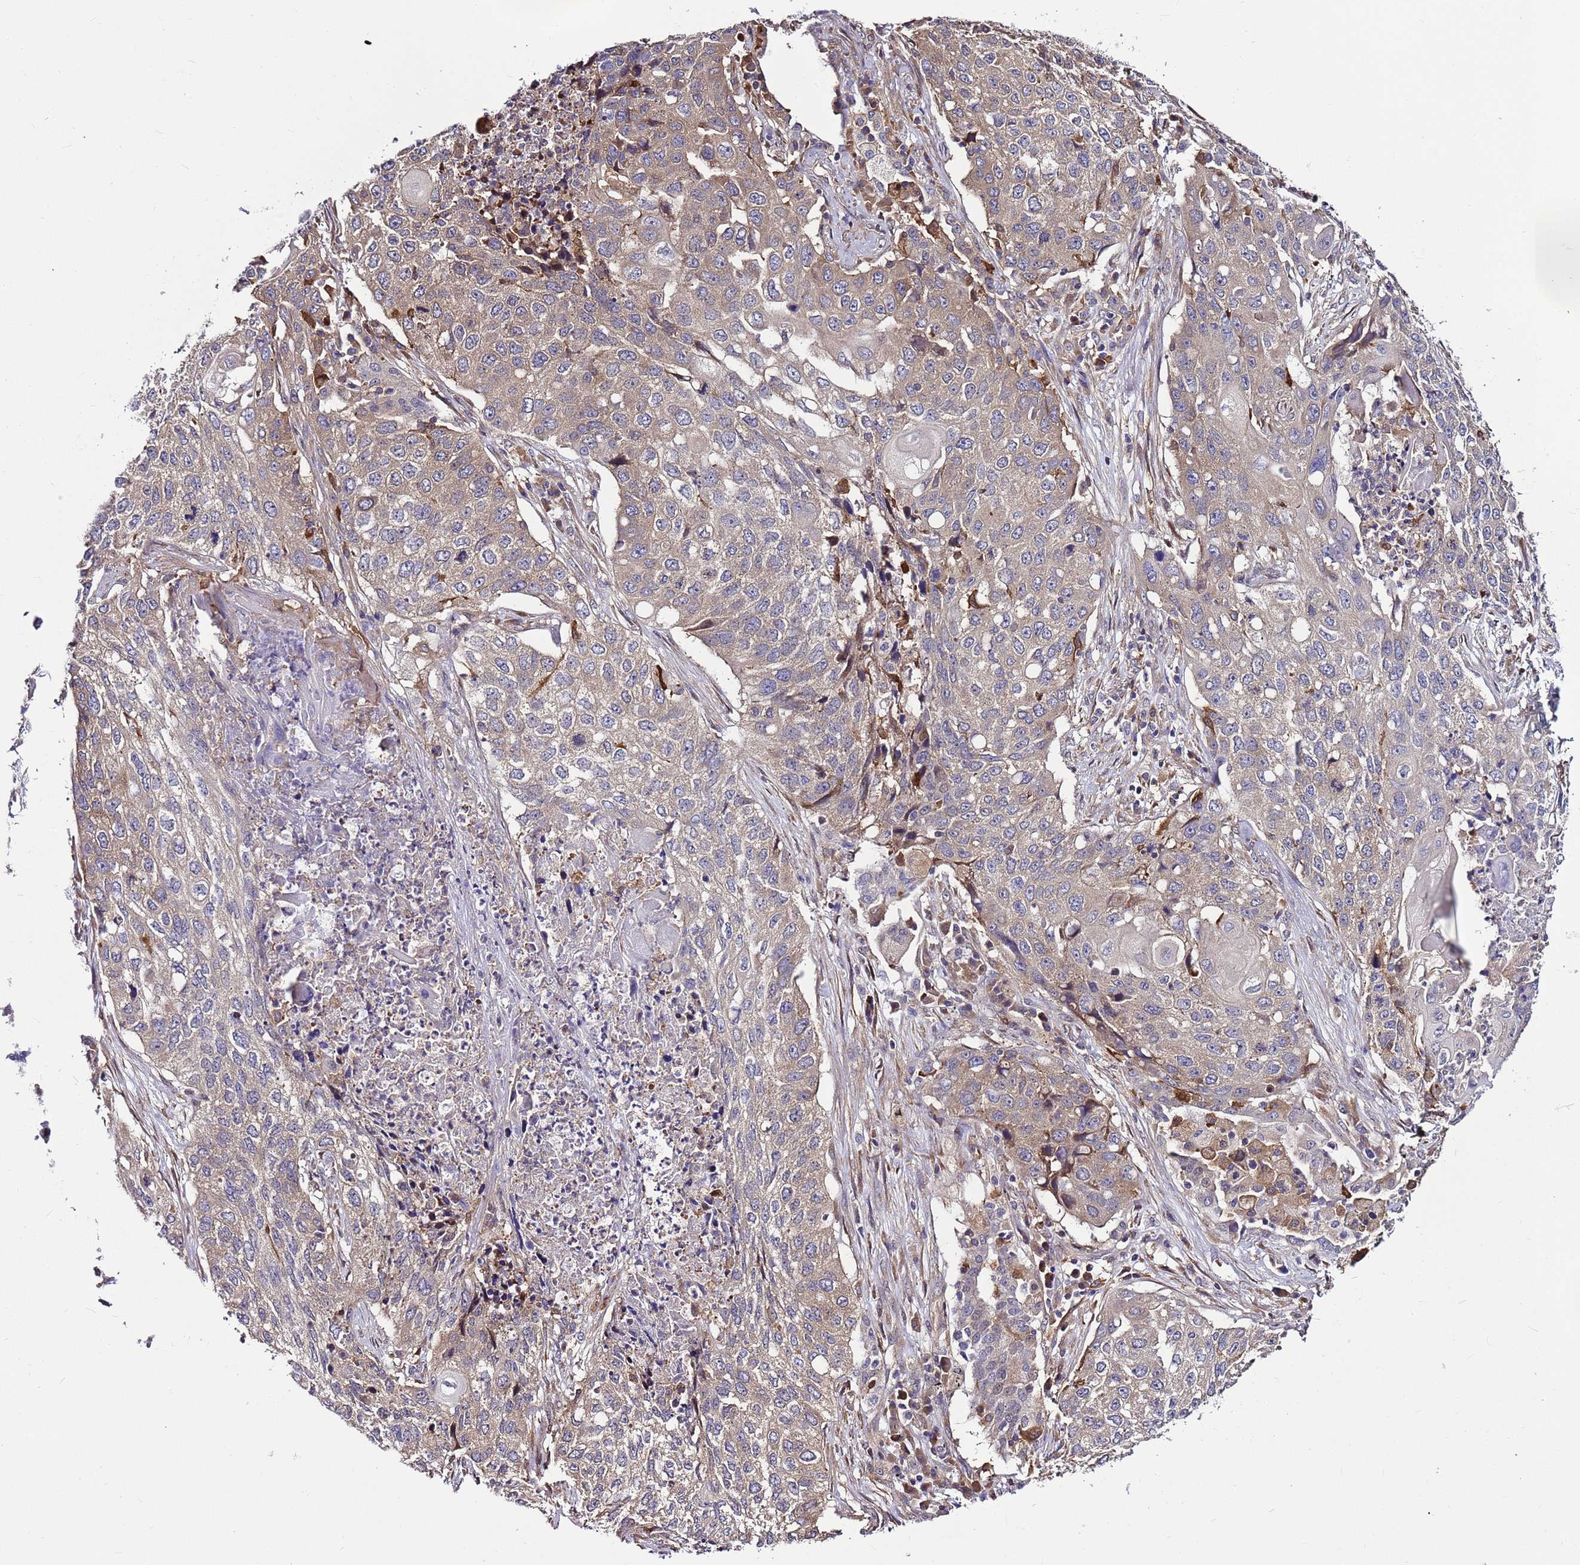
{"staining": {"intensity": "weak", "quantity": "25%-75%", "location": "cytoplasmic/membranous"}, "tissue": "lung cancer", "cell_type": "Tumor cells", "image_type": "cancer", "snomed": [{"axis": "morphology", "description": "Squamous cell carcinoma, NOS"}, {"axis": "topography", "description": "Lung"}], "caption": "Immunohistochemical staining of squamous cell carcinoma (lung) displays low levels of weak cytoplasmic/membranous protein expression in about 25%-75% of tumor cells. (DAB = brown stain, brightfield microscopy at high magnification).", "gene": "ATXN2L", "patient": {"sex": "female", "age": 63}}